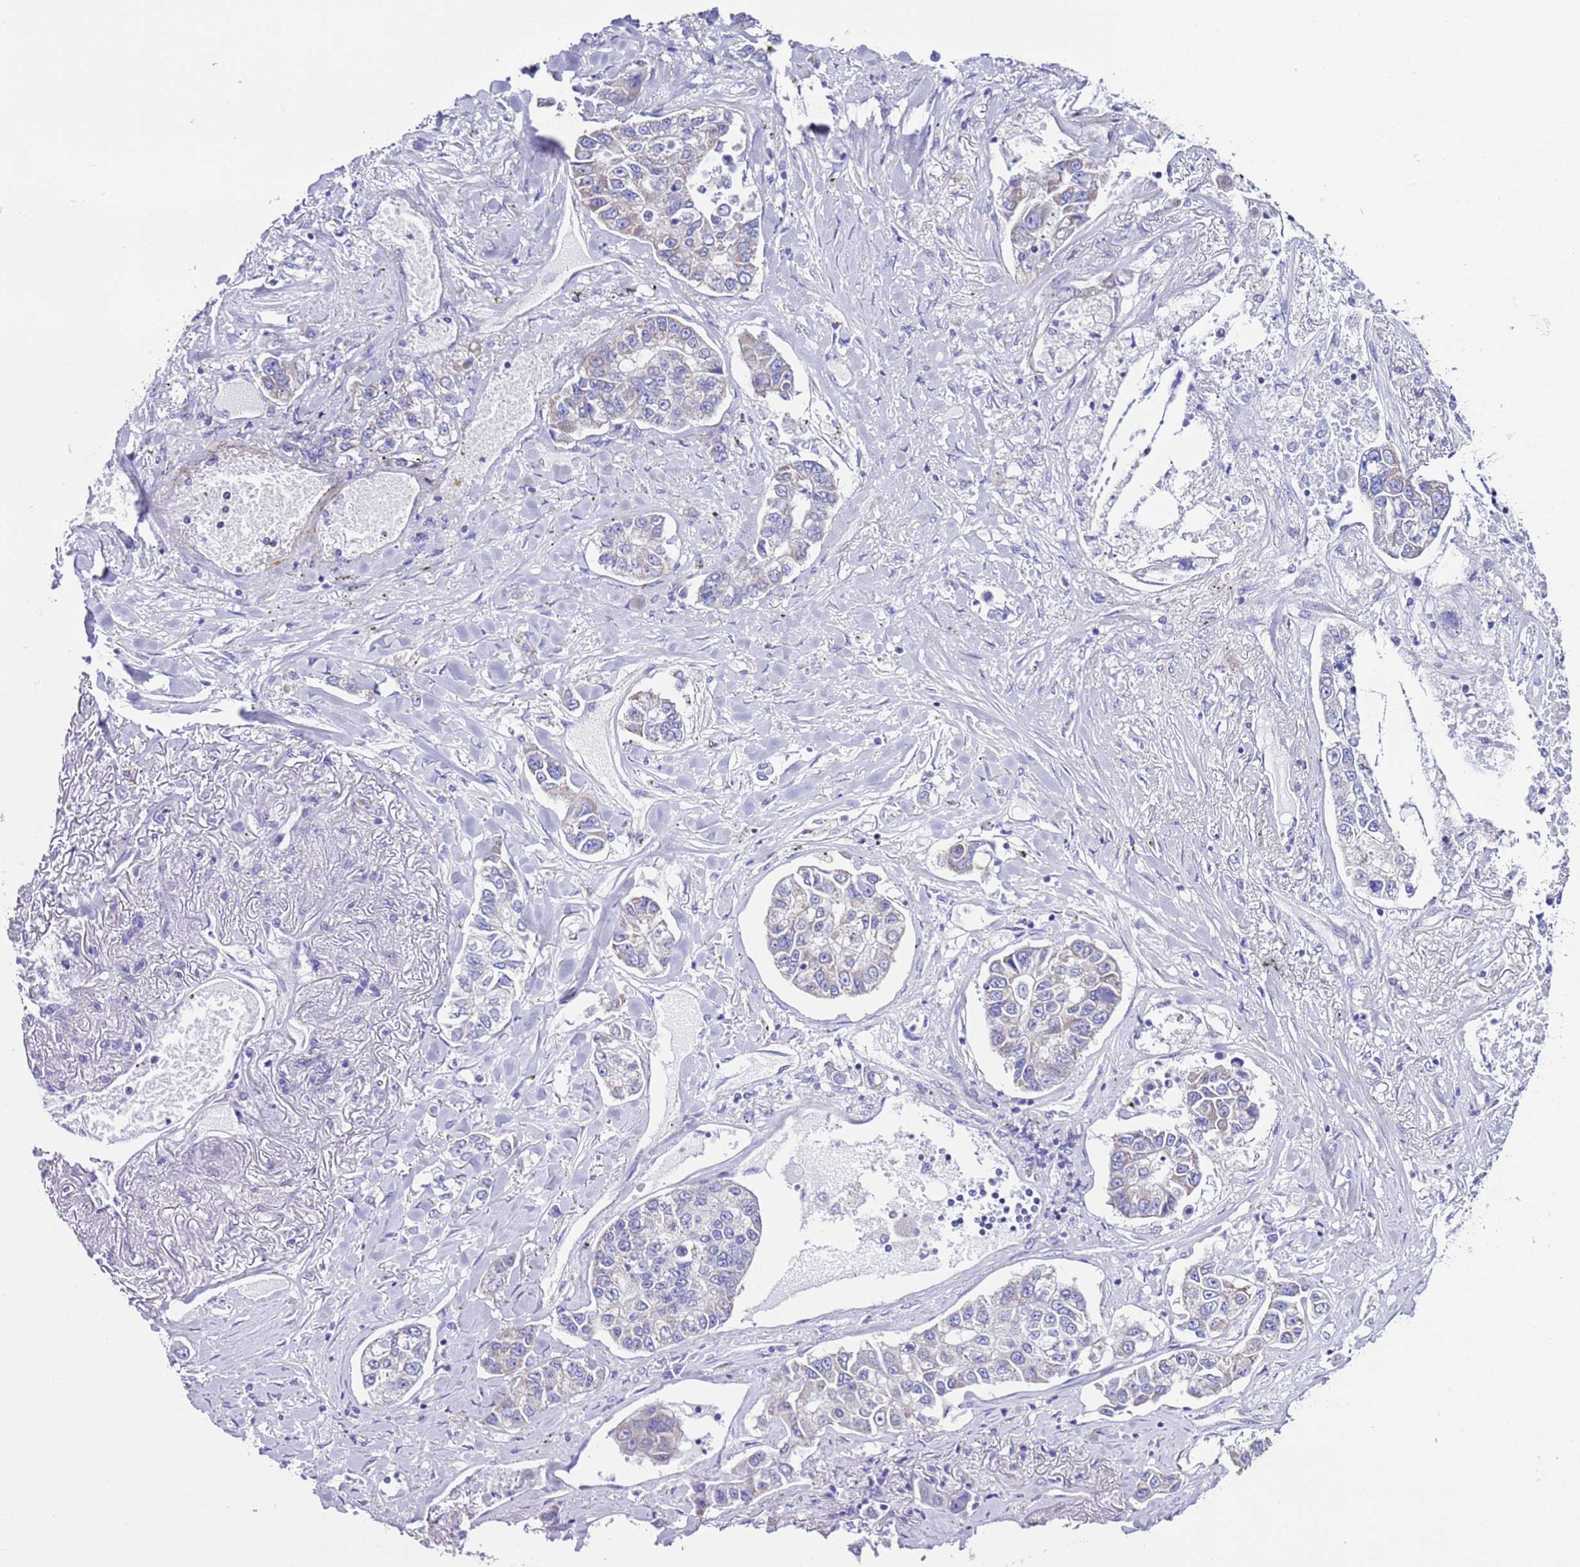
{"staining": {"intensity": "negative", "quantity": "none", "location": "none"}, "tissue": "lung cancer", "cell_type": "Tumor cells", "image_type": "cancer", "snomed": [{"axis": "morphology", "description": "Adenocarcinoma, NOS"}, {"axis": "topography", "description": "Lung"}], "caption": "A high-resolution micrograph shows IHC staining of lung cancer, which reveals no significant expression in tumor cells.", "gene": "AHI1", "patient": {"sex": "male", "age": 49}}